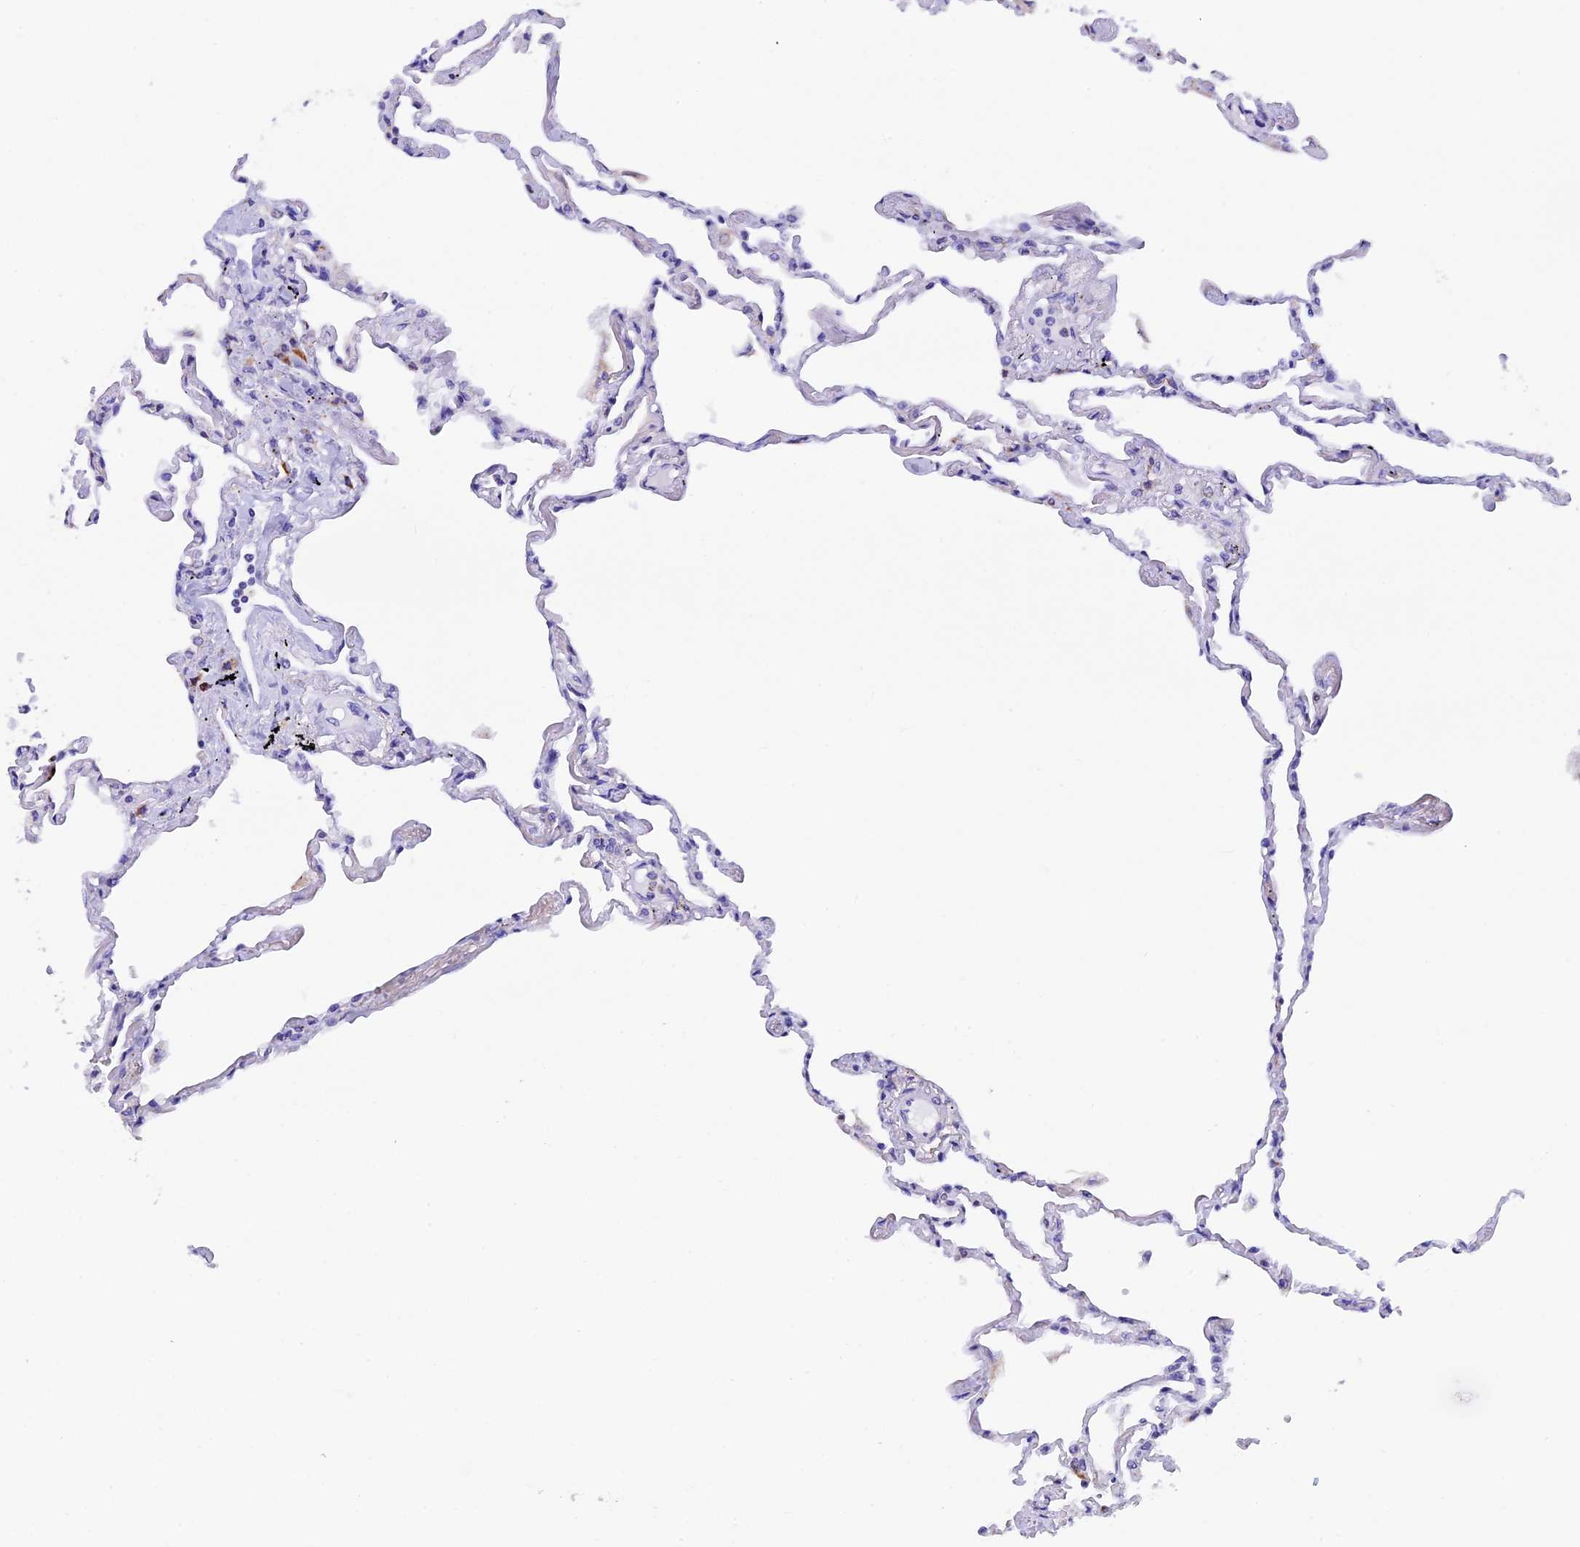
{"staining": {"intensity": "negative", "quantity": "none", "location": "none"}, "tissue": "lung", "cell_type": "Alveolar cells", "image_type": "normal", "snomed": [{"axis": "morphology", "description": "Normal tissue, NOS"}, {"axis": "topography", "description": "Lung"}], "caption": "This micrograph is of benign lung stained with immunohistochemistry to label a protein in brown with the nuclei are counter-stained blue. There is no staining in alveolar cells.", "gene": "SLC8B1", "patient": {"sex": "female", "age": 67}}